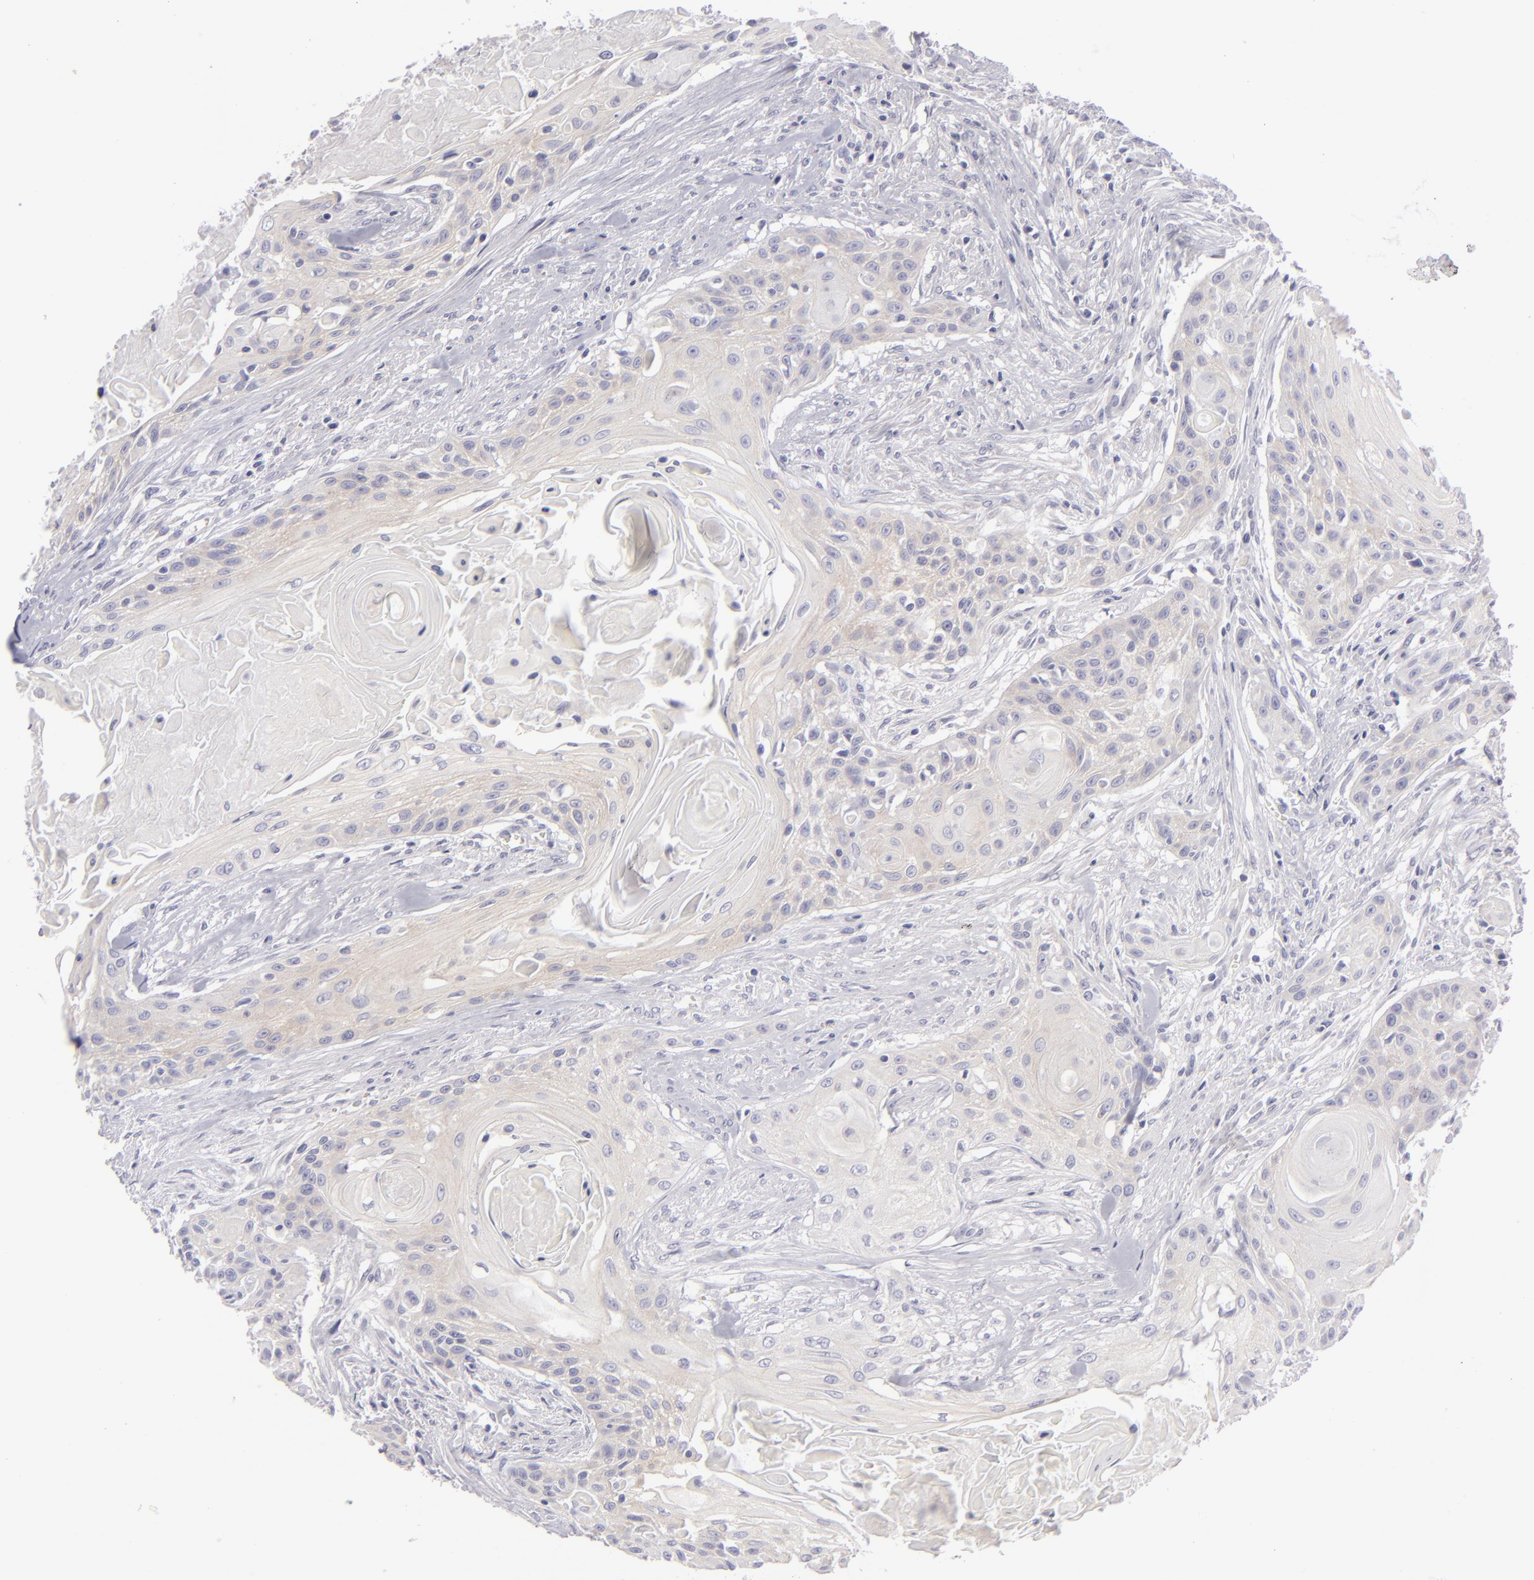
{"staining": {"intensity": "weak", "quantity": "<25%", "location": "cytoplasmic/membranous"}, "tissue": "head and neck cancer", "cell_type": "Tumor cells", "image_type": "cancer", "snomed": [{"axis": "morphology", "description": "Squamous cell carcinoma, NOS"}, {"axis": "morphology", "description": "Squamous cell carcinoma, metastatic, NOS"}, {"axis": "topography", "description": "Lymph node"}, {"axis": "topography", "description": "Salivary gland"}, {"axis": "topography", "description": "Head-Neck"}], "caption": "The photomicrograph exhibits no significant staining in tumor cells of head and neck cancer (metastatic squamous cell carcinoma).", "gene": "DLG4", "patient": {"sex": "female", "age": 74}}